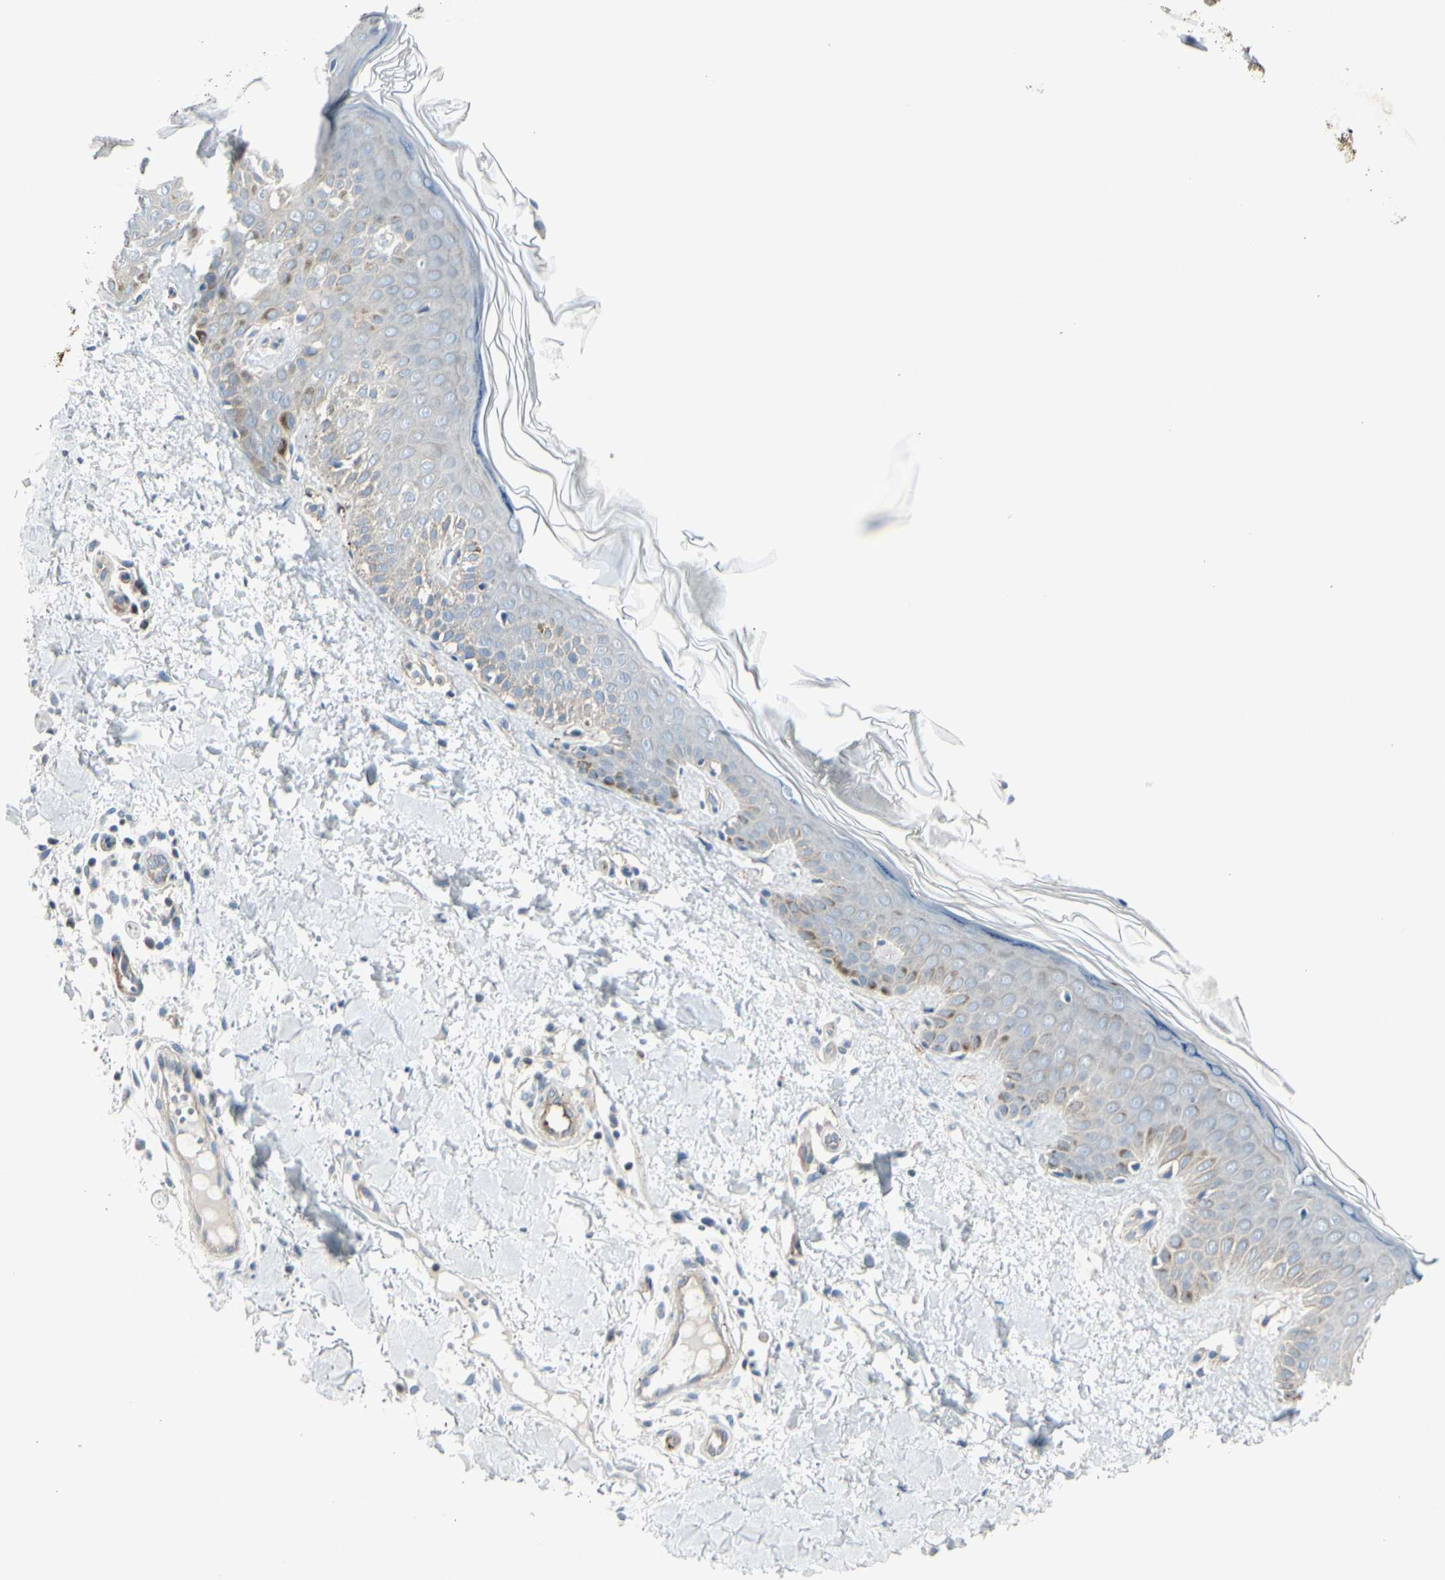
{"staining": {"intensity": "negative", "quantity": "none", "location": "none"}, "tissue": "skin", "cell_type": "Fibroblasts", "image_type": "normal", "snomed": [{"axis": "morphology", "description": "Normal tissue, NOS"}, {"axis": "topography", "description": "Skin"}], "caption": "A high-resolution image shows immunohistochemistry staining of normal skin, which exhibits no significant positivity in fibroblasts.", "gene": "CACNA2D1", "patient": {"sex": "male", "age": 67}}